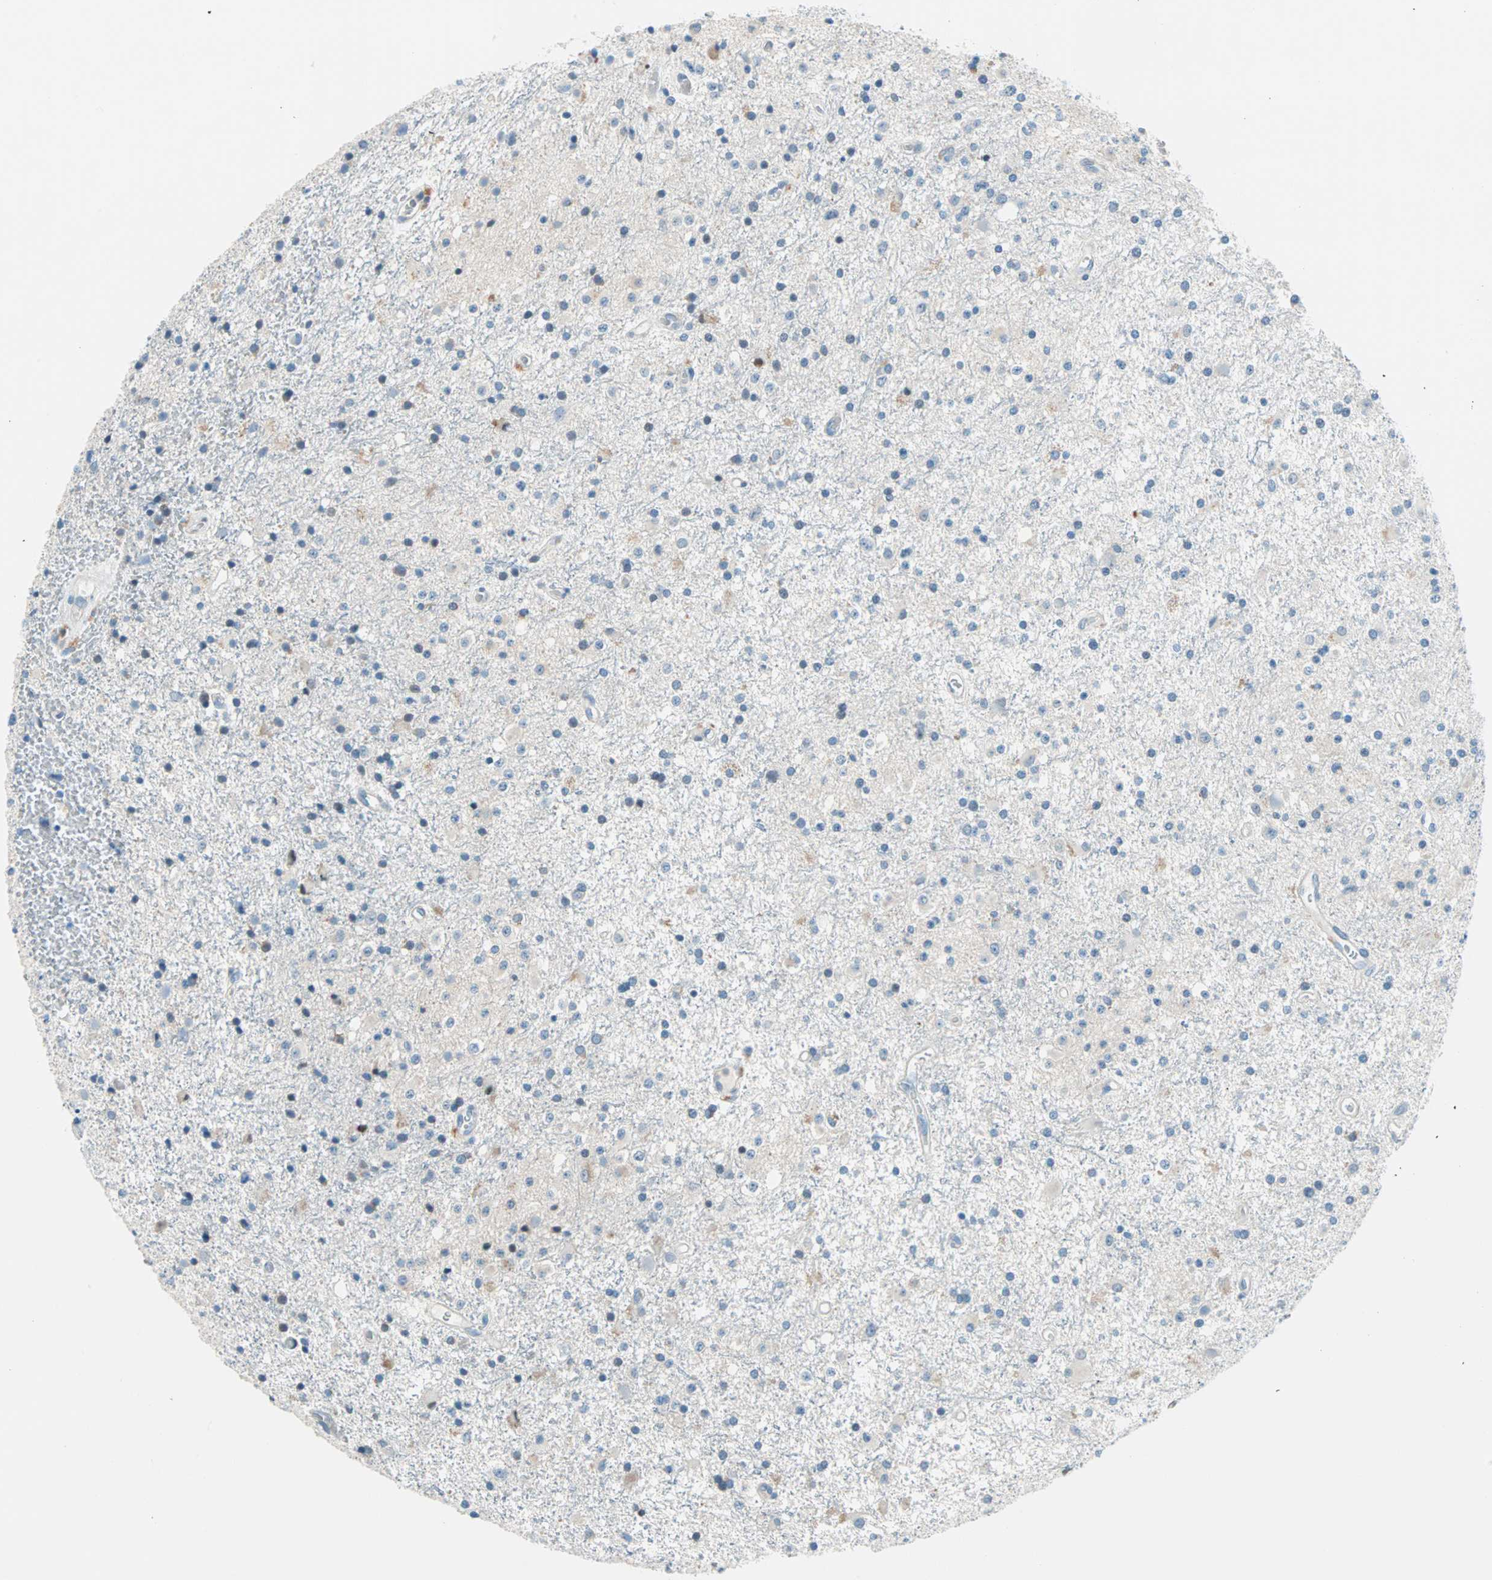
{"staining": {"intensity": "negative", "quantity": "none", "location": "none"}, "tissue": "glioma", "cell_type": "Tumor cells", "image_type": "cancer", "snomed": [{"axis": "morphology", "description": "Glioma, malignant, Low grade"}, {"axis": "topography", "description": "Brain"}], "caption": "The IHC photomicrograph has no significant staining in tumor cells of glioma tissue. (DAB immunohistochemistry visualized using brightfield microscopy, high magnification).", "gene": "TMEM163", "patient": {"sex": "male", "age": 58}}